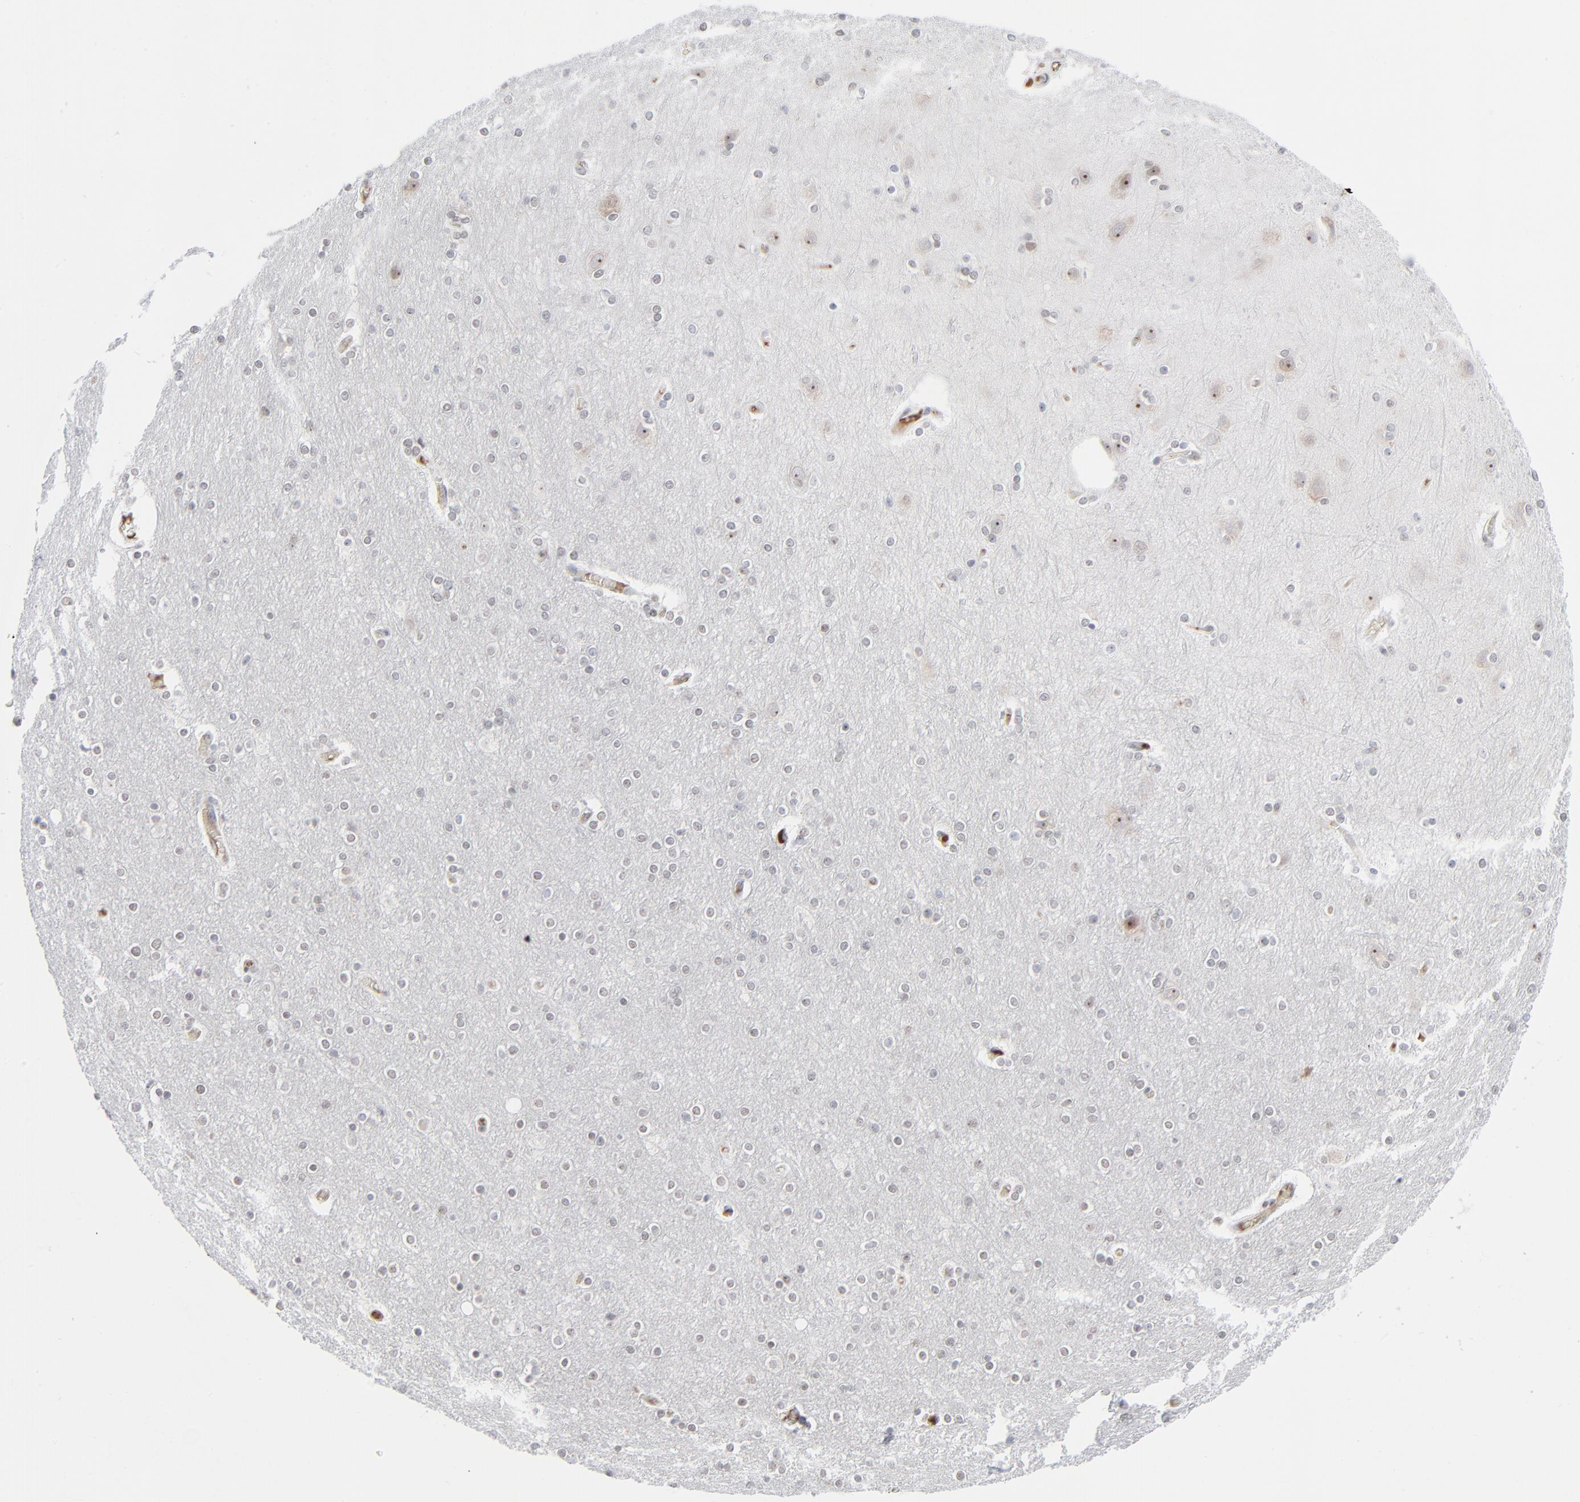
{"staining": {"intensity": "weak", "quantity": ">75%", "location": "cytoplasmic/membranous,nuclear"}, "tissue": "cerebral cortex", "cell_type": "Endothelial cells", "image_type": "normal", "snomed": [{"axis": "morphology", "description": "Normal tissue, NOS"}, {"axis": "topography", "description": "Cerebral cortex"}], "caption": "This image demonstrates immunohistochemistry (IHC) staining of normal human cerebral cortex, with low weak cytoplasmic/membranous,nuclear expression in approximately >75% of endothelial cells.", "gene": "MPHOSPH6", "patient": {"sex": "female", "age": 54}}